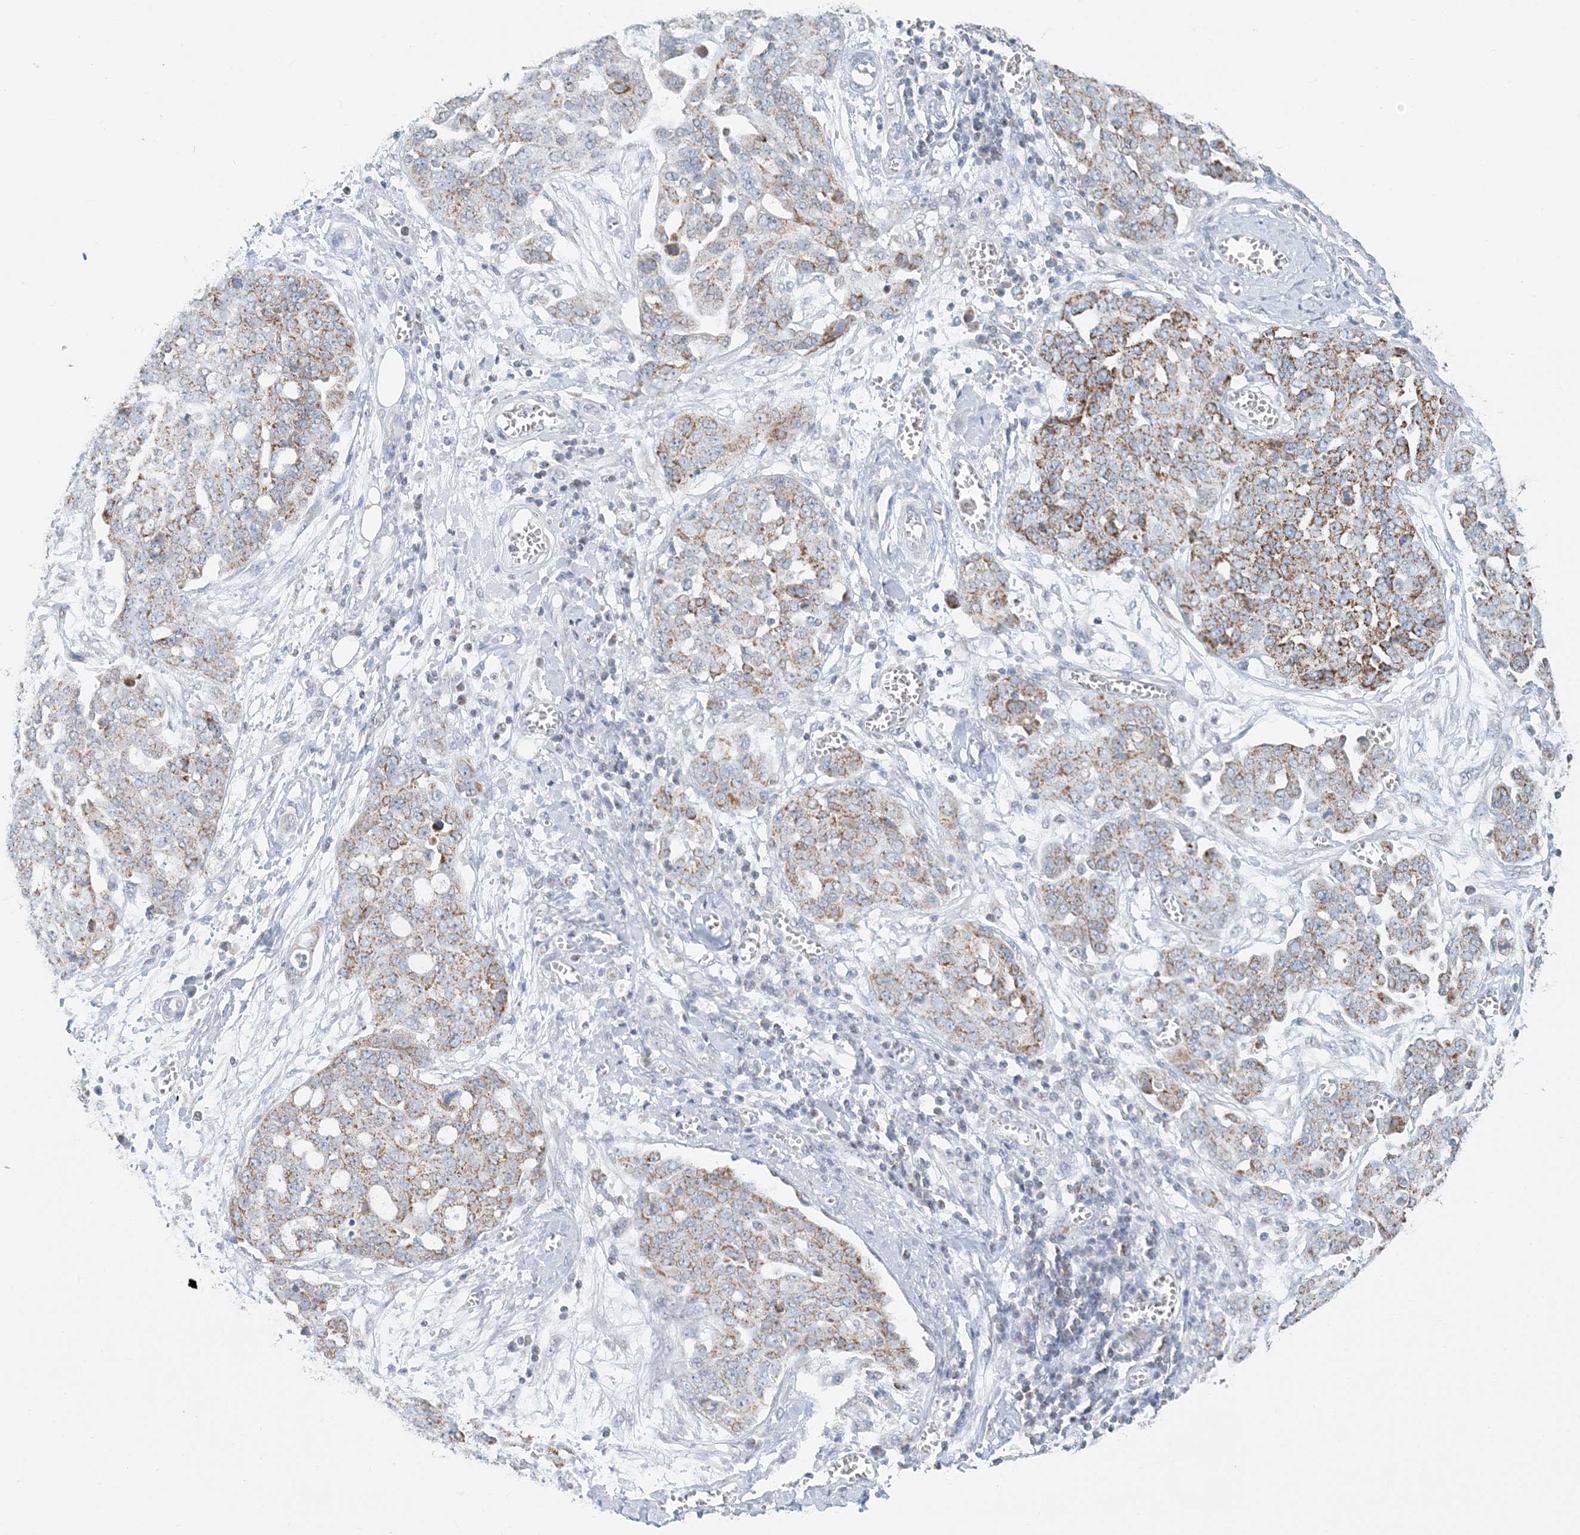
{"staining": {"intensity": "moderate", "quantity": ">75%", "location": "cytoplasmic/membranous"}, "tissue": "ovarian cancer", "cell_type": "Tumor cells", "image_type": "cancer", "snomed": [{"axis": "morphology", "description": "Cystadenocarcinoma, serous, NOS"}, {"axis": "topography", "description": "Soft tissue"}, {"axis": "topography", "description": "Ovary"}], "caption": "Brown immunohistochemical staining in ovarian serous cystadenocarcinoma reveals moderate cytoplasmic/membranous staining in approximately >75% of tumor cells.", "gene": "BDH1", "patient": {"sex": "female", "age": 57}}